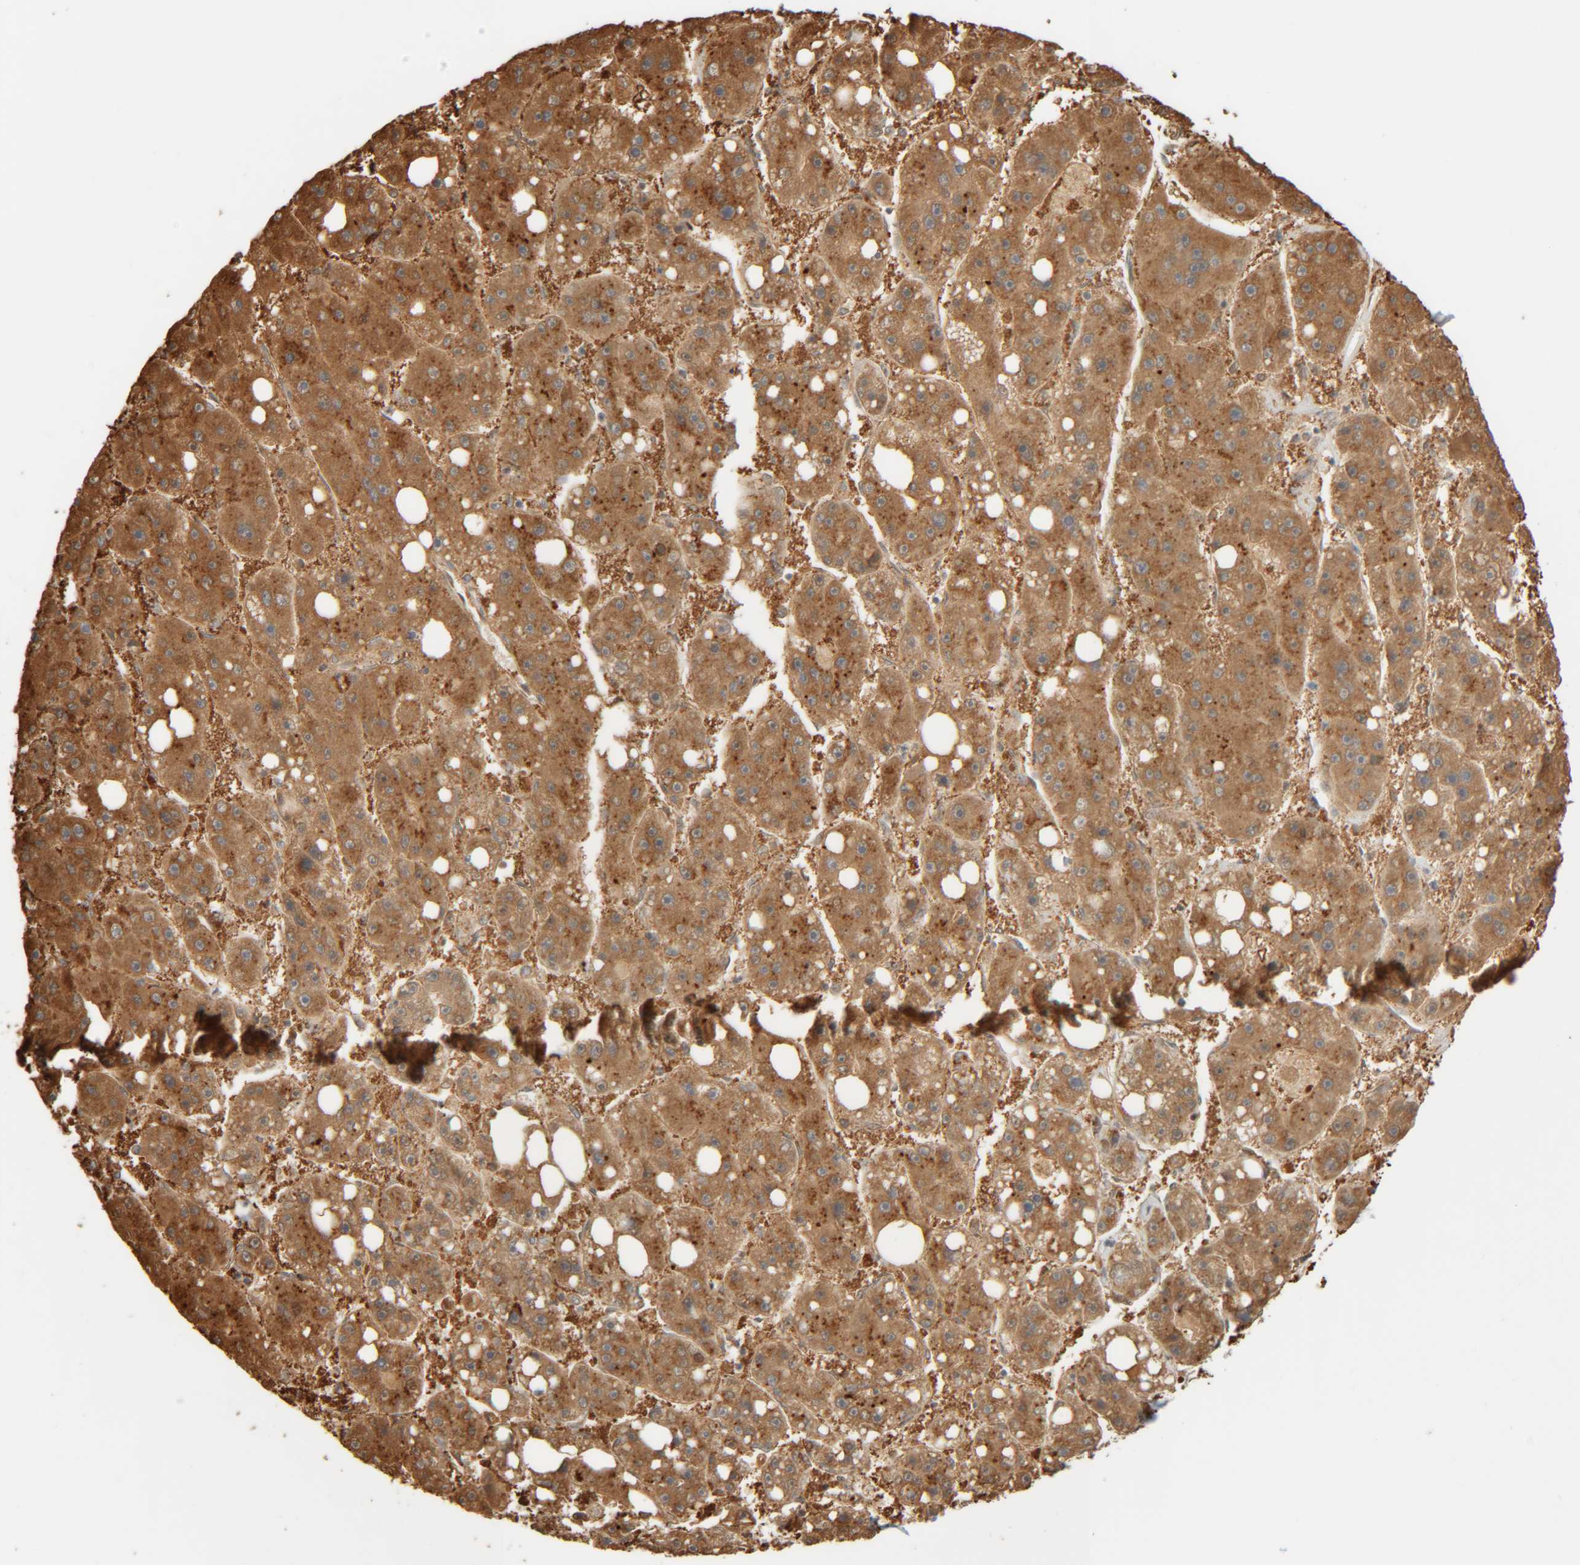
{"staining": {"intensity": "moderate", "quantity": ">75%", "location": "cytoplasmic/membranous"}, "tissue": "liver cancer", "cell_type": "Tumor cells", "image_type": "cancer", "snomed": [{"axis": "morphology", "description": "Carcinoma, Hepatocellular, NOS"}, {"axis": "topography", "description": "Liver"}], "caption": "This is a photomicrograph of immunohistochemistry (IHC) staining of liver cancer, which shows moderate expression in the cytoplasmic/membranous of tumor cells.", "gene": "TMEM192", "patient": {"sex": "female", "age": 61}}